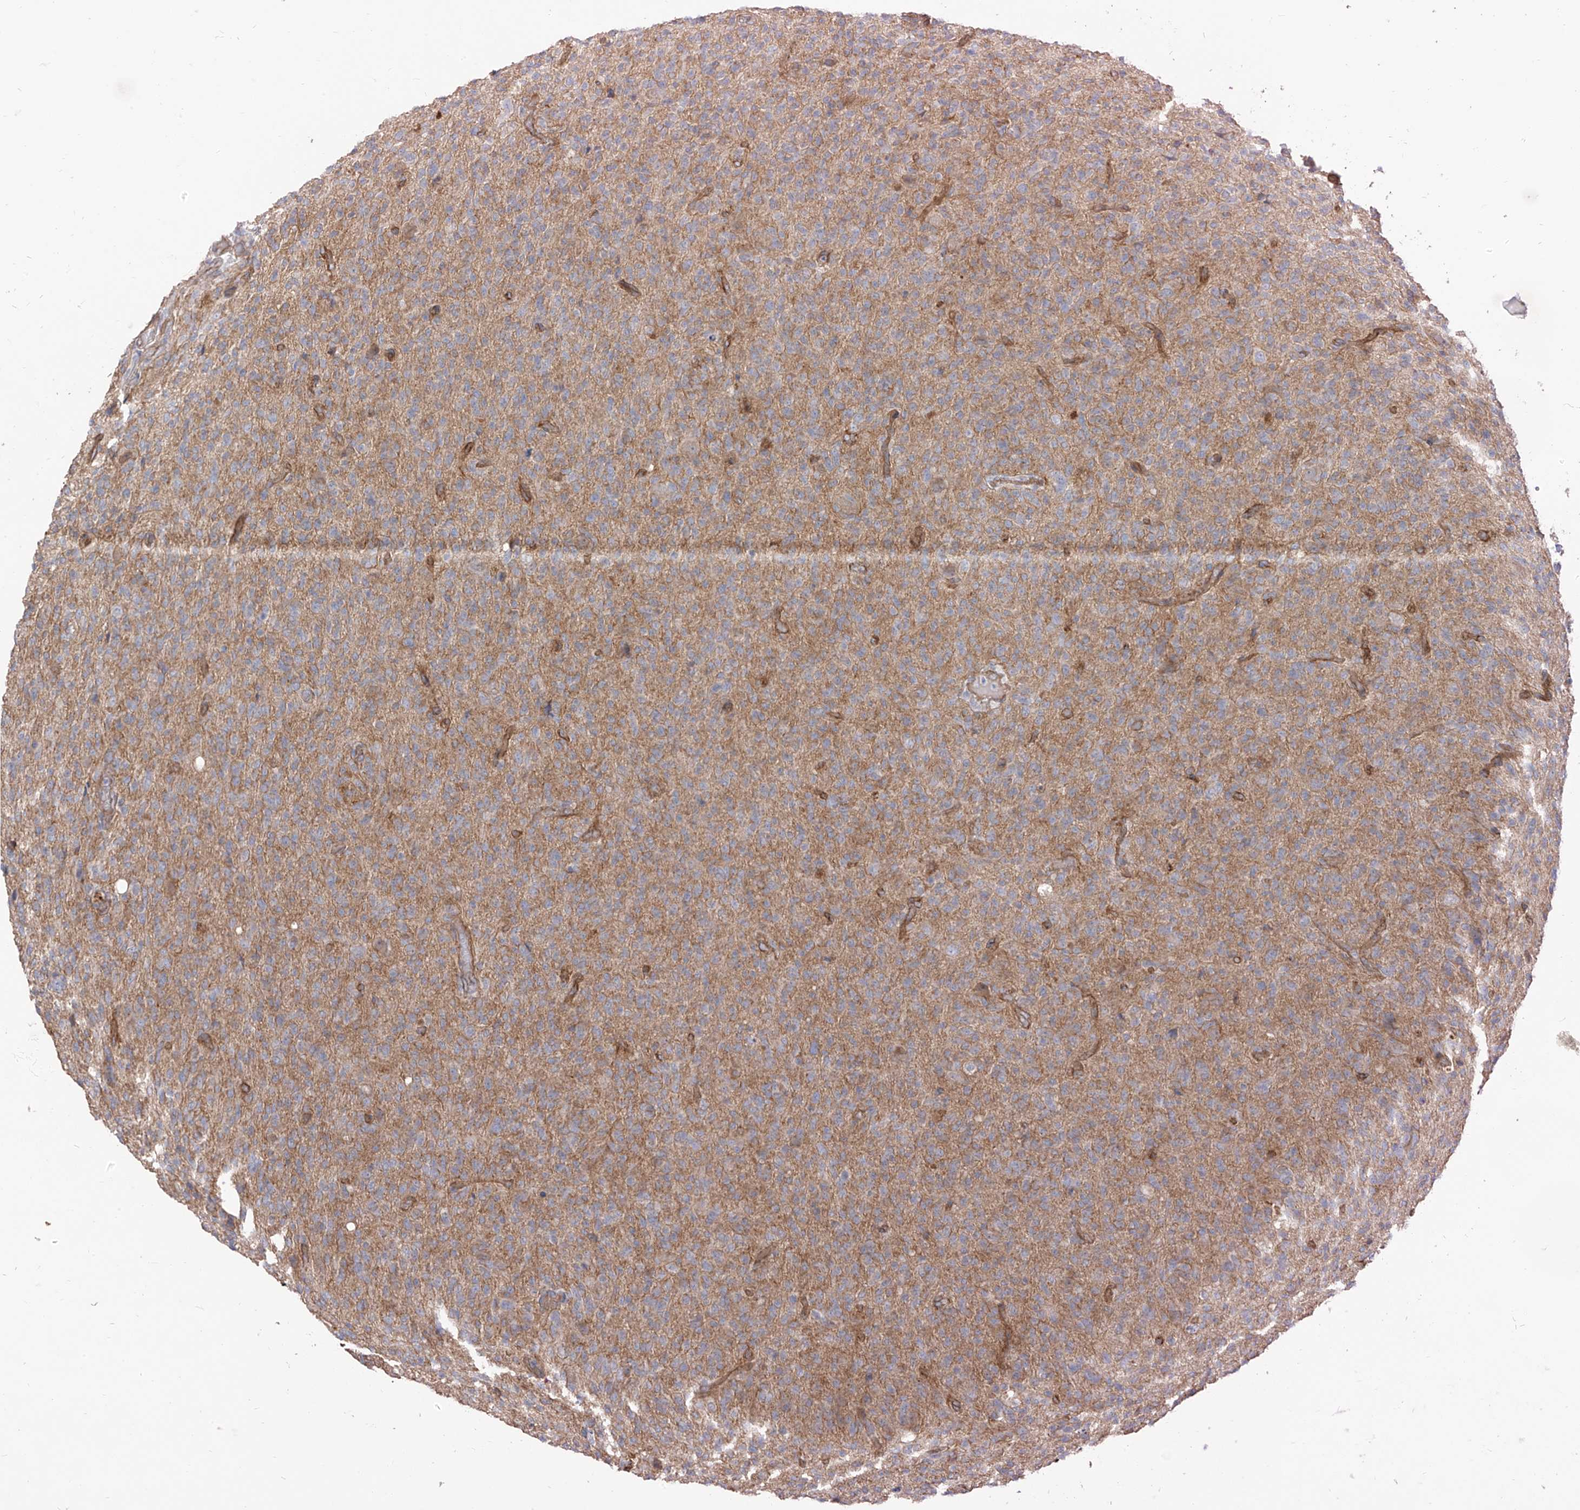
{"staining": {"intensity": "negative", "quantity": "none", "location": "none"}, "tissue": "glioma", "cell_type": "Tumor cells", "image_type": "cancer", "snomed": [{"axis": "morphology", "description": "Glioma, malignant, High grade"}, {"axis": "topography", "description": "Brain"}], "caption": "Immunohistochemistry (IHC) photomicrograph of neoplastic tissue: high-grade glioma (malignant) stained with DAB shows no significant protein staining in tumor cells.", "gene": "EPHX4", "patient": {"sex": "female", "age": 57}}